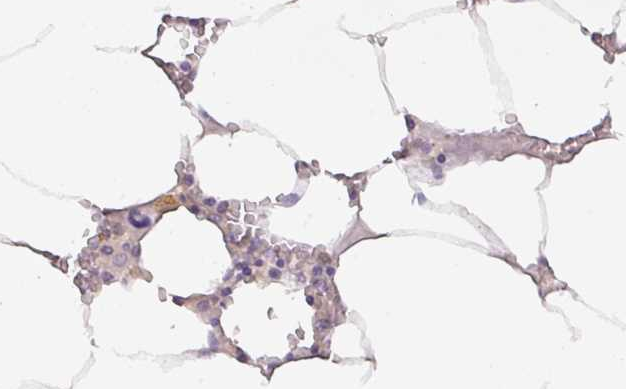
{"staining": {"intensity": "negative", "quantity": "none", "location": "none"}, "tissue": "bone marrow", "cell_type": "Hematopoietic cells", "image_type": "normal", "snomed": [{"axis": "morphology", "description": "Normal tissue, NOS"}, {"axis": "topography", "description": "Bone marrow"}], "caption": "An immunohistochemistry photomicrograph of unremarkable bone marrow is shown. There is no staining in hematopoietic cells of bone marrow.", "gene": "DRD5", "patient": {"sex": "male", "age": 70}}